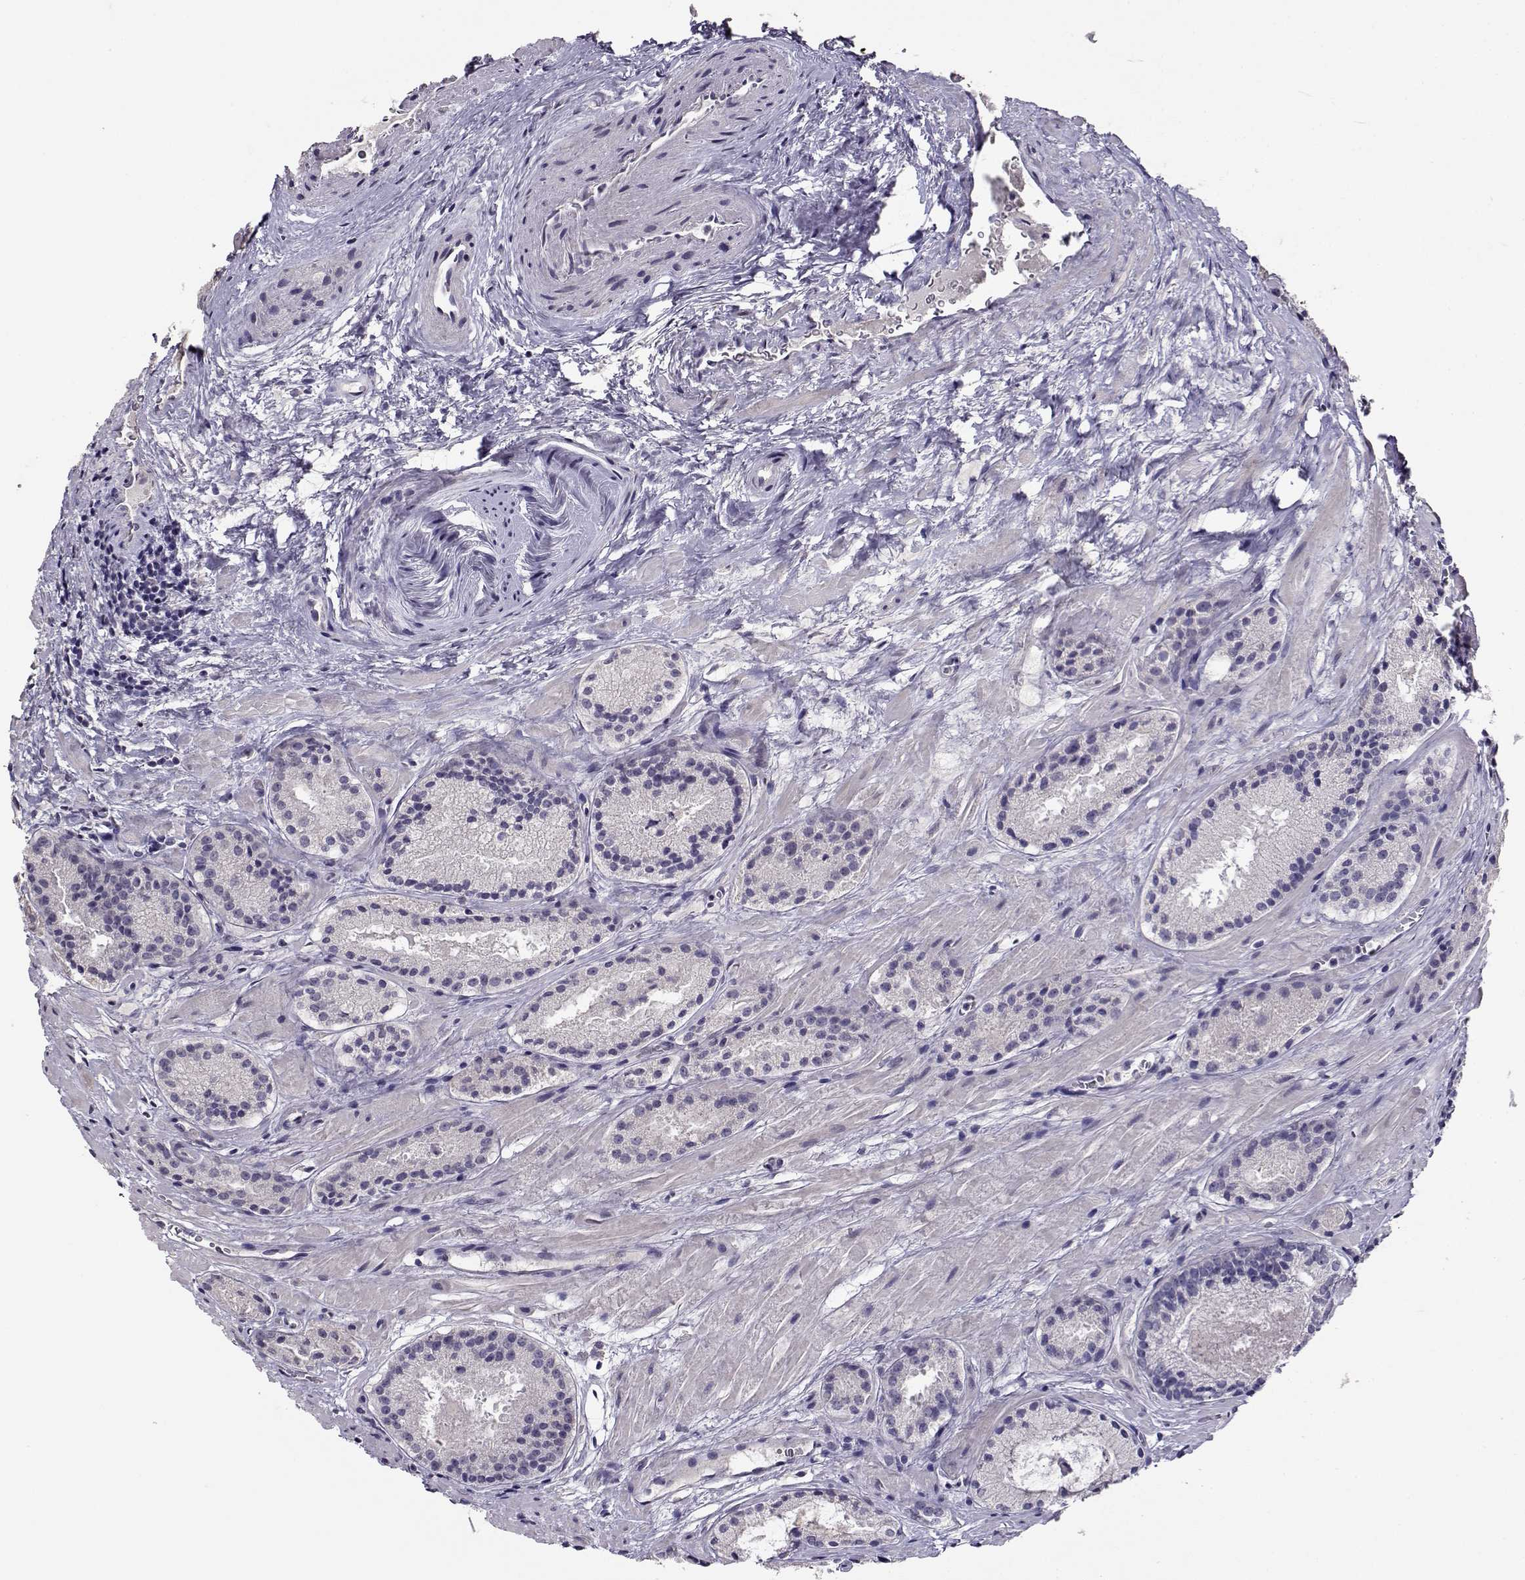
{"staining": {"intensity": "negative", "quantity": "none", "location": "none"}, "tissue": "prostate cancer", "cell_type": "Tumor cells", "image_type": "cancer", "snomed": [{"axis": "morphology", "description": "Adenocarcinoma, NOS"}, {"axis": "morphology", "description": "Adenocarcinoma, High grade"}, {"axis": "topography", "description": "Prostate"}], "caption": "Immunohistochemistry (IHC) histopathology image of neoplastic tissue: human adenocarcinoma (prostate) stained with DAB exhibits no significant protein staining in tumor cells. (Brightfield microscopy of DAB immunohistochemistry (IHC) at high magnification).", "gene": "RHOXF2", "patient": {"sex": "male", "age": 62}}